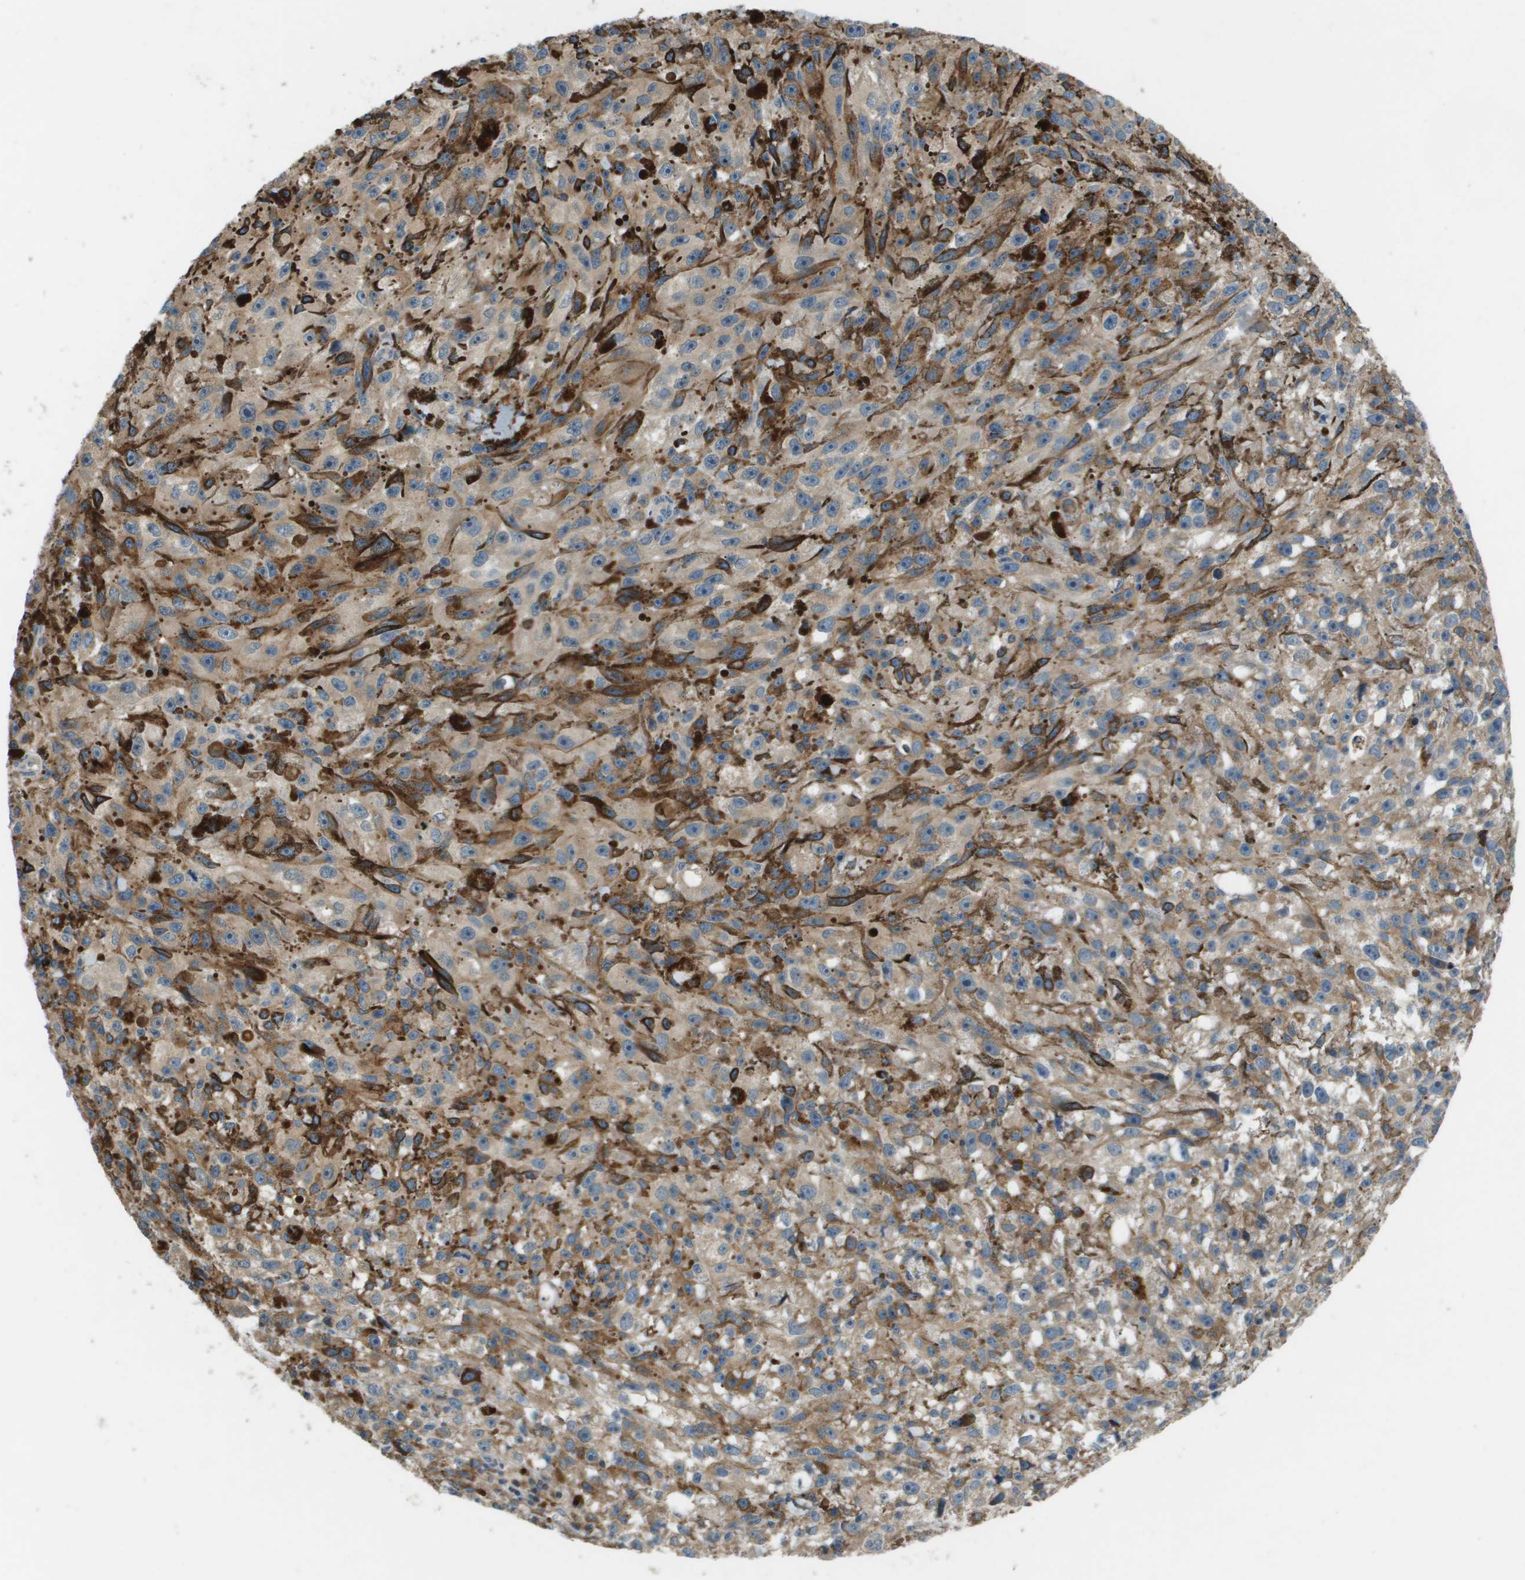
{"staining": {"intensity": "weak", "quantity": ">75%", "location": "cytoplasmic/membranous"}, "tissue": "melanoma", "cell_type": "Tumor cells", "image_type": "cancer", "snomed": [{"axis": "morphology", "description": "Malignant melanoma, NOS"}, {"axis": "topography", "description": "Skin"}], "caption": "Melanoma stained with immunohistochemistry (IHC) demonstrates weak cytoplasmic/membranous expression in about >75% of tumor cells. The protein is stained brown, and the nuclei are stained in blue (DAB IHC with brightfield microscopy, high magnification).", "gene": "SAMSN1", "patient": {"sex": "female", "age": 104}}